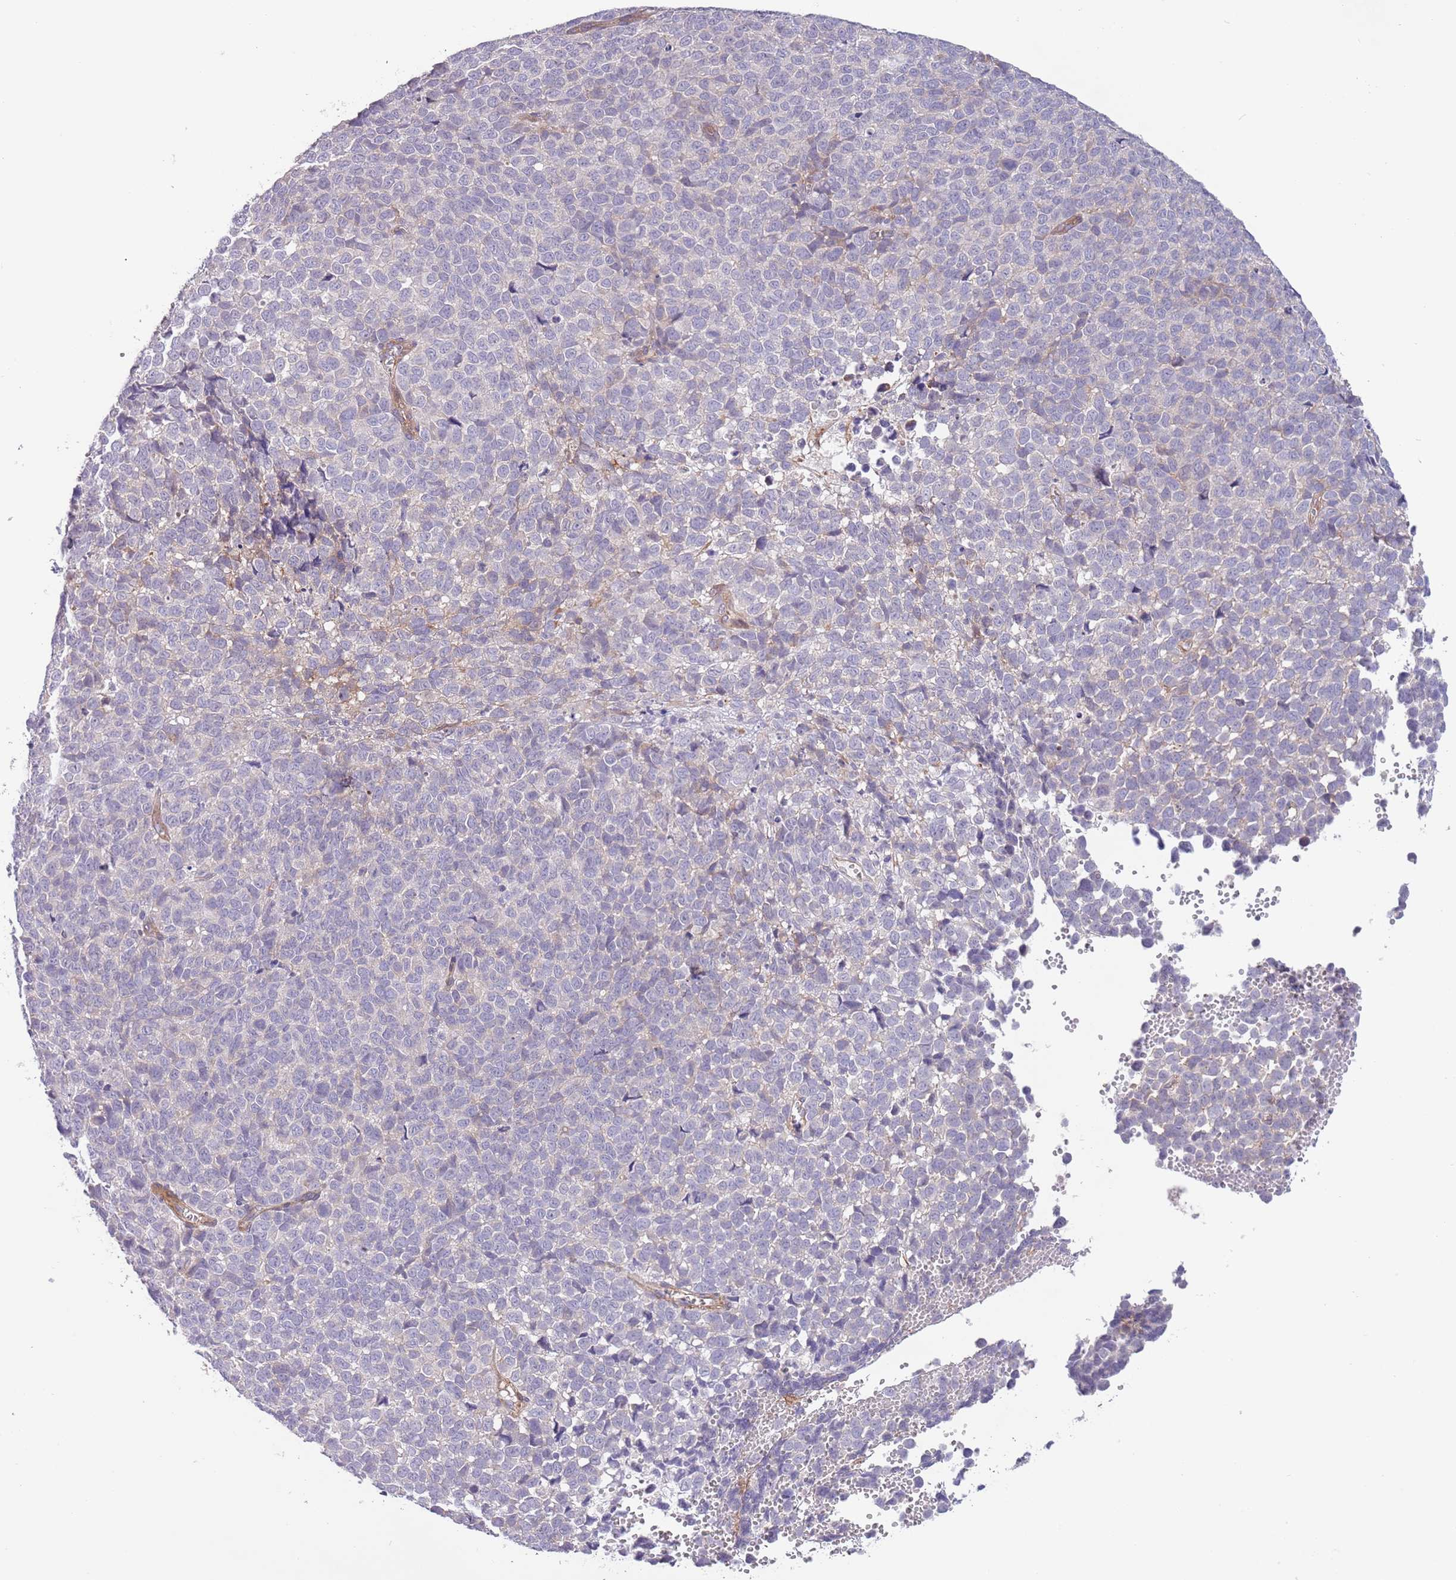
{"staining": {"intensity": "negative", "quantity": "none", "location": "none"}, "tissue": "melanoma", "cell_type": "Tumor cells", "image_type": "cancer", "snomed": [{"axis": "morphology", "description": "Malignant melanoma, NOS"}, {"axis": "topography", "description": "Nose, NOS"}], "caption": "Tumor cells are negative for protein expression in human melanoma.", "gene": "ZNF658", "patient": {"sex": "female", "age": 48}}